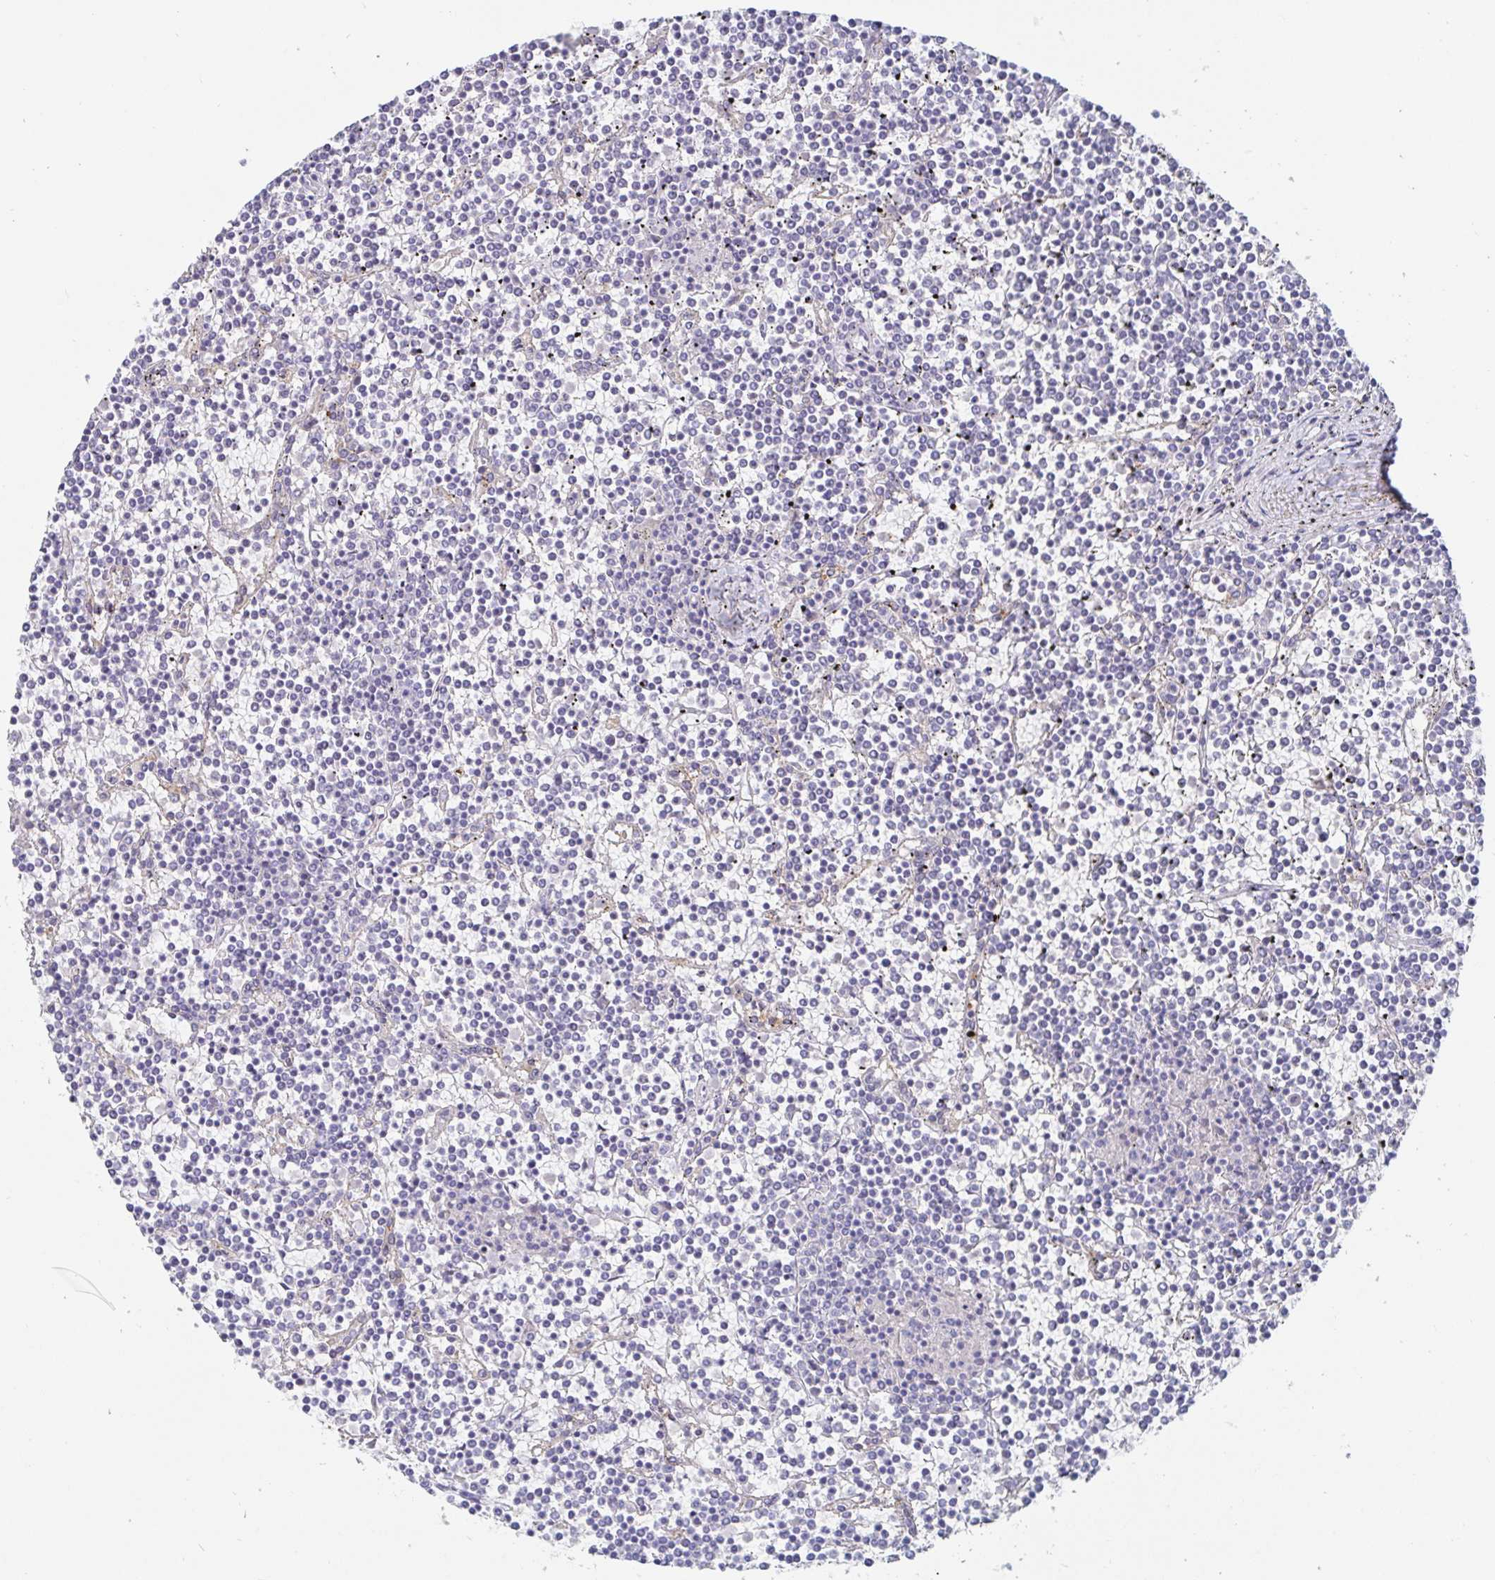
{"staining": {"intensity": "negative", "quantity": "none", "location": "none"}, "tissue": "lymphoma", "cell_type": "Tumor cells", "image_type": "cancer", "snomed": [{"axis": "morphology", "description": "Malignant lymphoma, non-Hodgkin's type, Low grade"}, {"axis": "topography", "description": "Spleen"}], "caption": "Immunohistochemistry of low-grade malignant lymphoma, non-Hodgkin's type exhibits no positivity in tumor cells.", "gene": "SPPL3", "patient": {"sex": "female", "age": 19}}